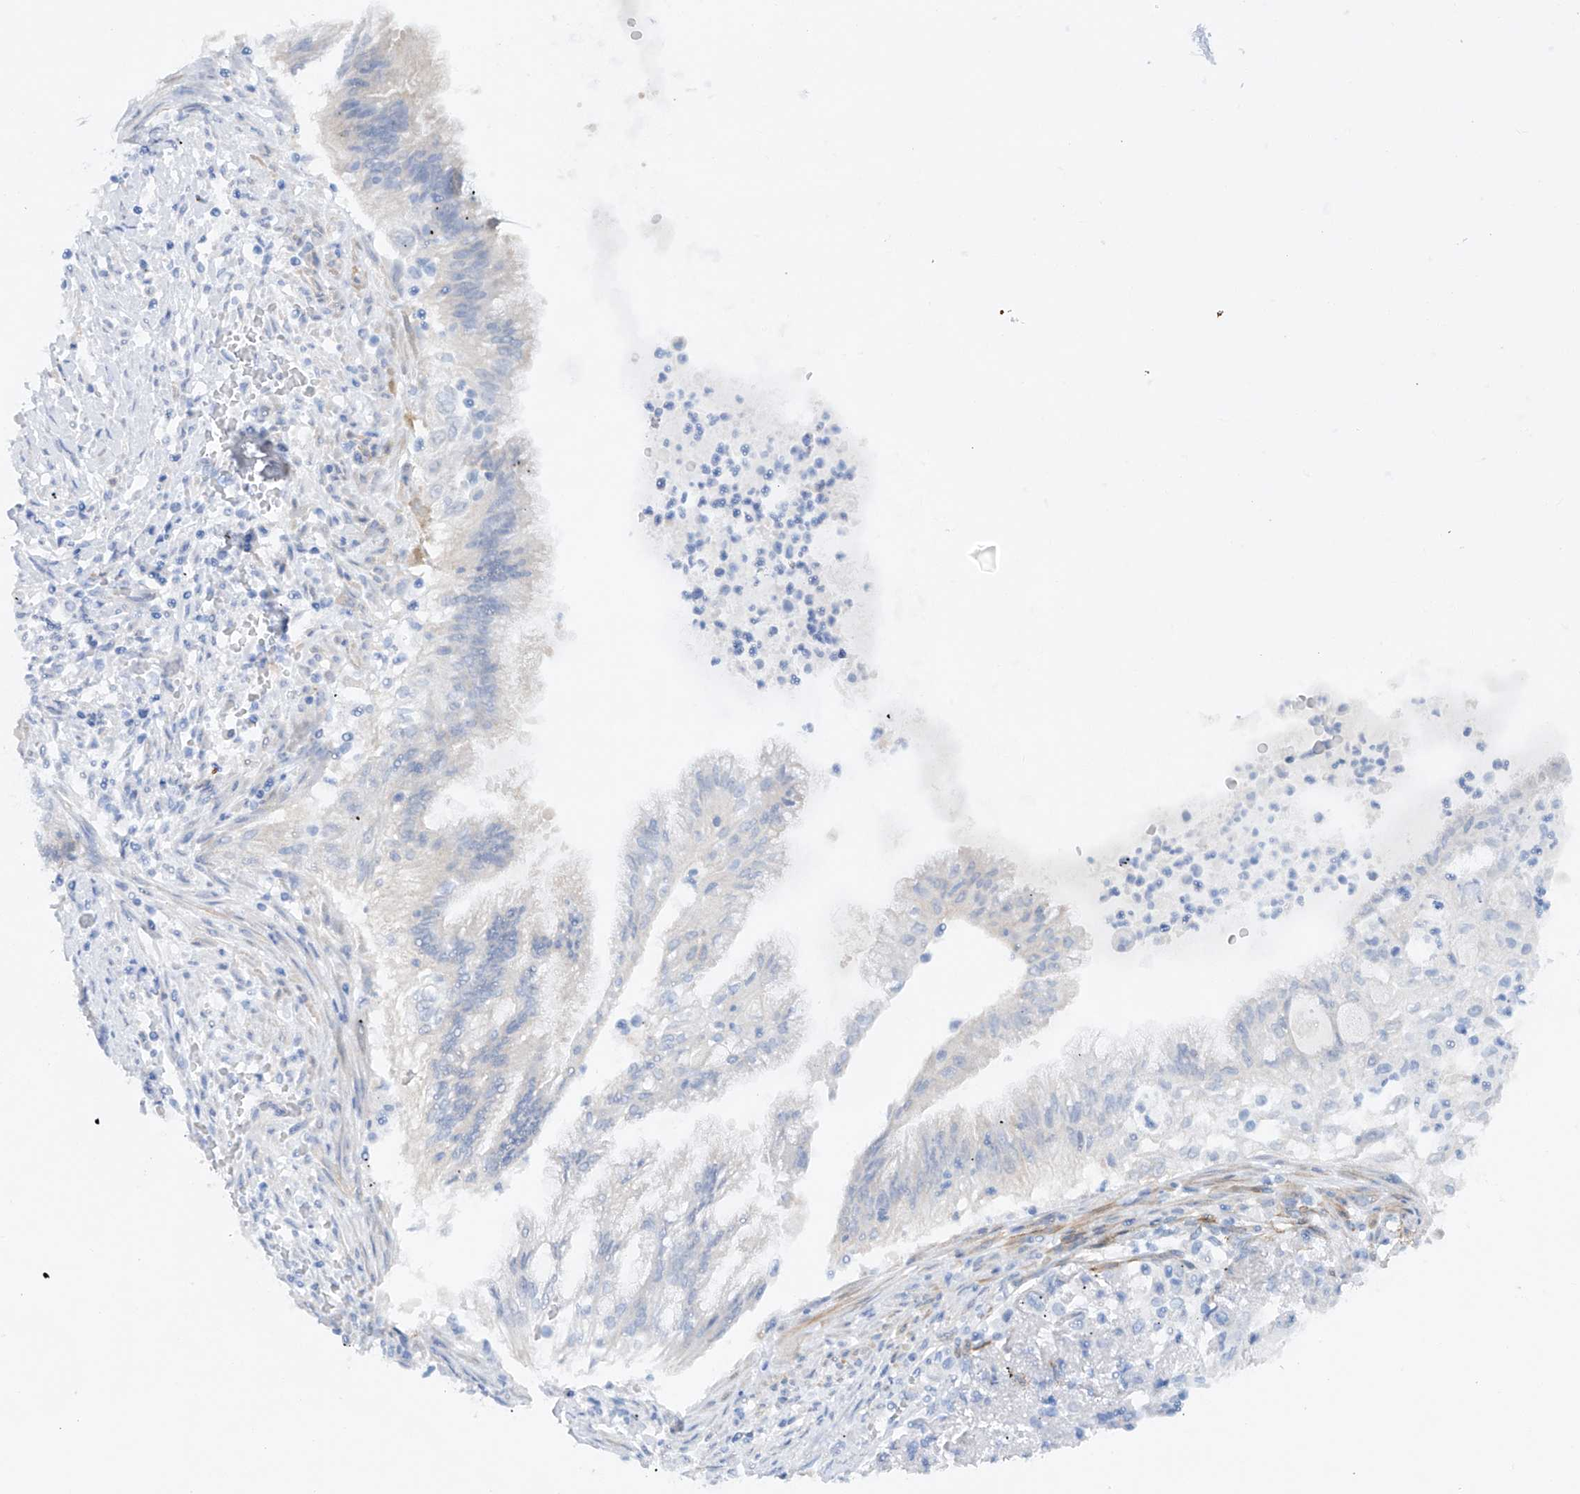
{"staining": {"intensity": "negative", "quantity": "none", "location": "none"}, "tissue": "lung cancer", "cell_type": "Tumor cells", "image_type": "cancer", "snomed": [{"axis": "morphology", "description": "Adenocarcinoma, NOS"}, {"axis": "topography", "description": "Lung"}], "caption": "High power microscopy photomicrograph of an immunohistochemistry photomicrograph of lung adenocarcinoma, revealing no significant positivity in tumor cells. (Stains: DAB immunohistochemistry (IHC) with hematoxylin counter stain, Microscopy: brightfield microscopy at high magnification).", "gene": "ZNF490", "patient": {"sex": "female", "age": 70}}